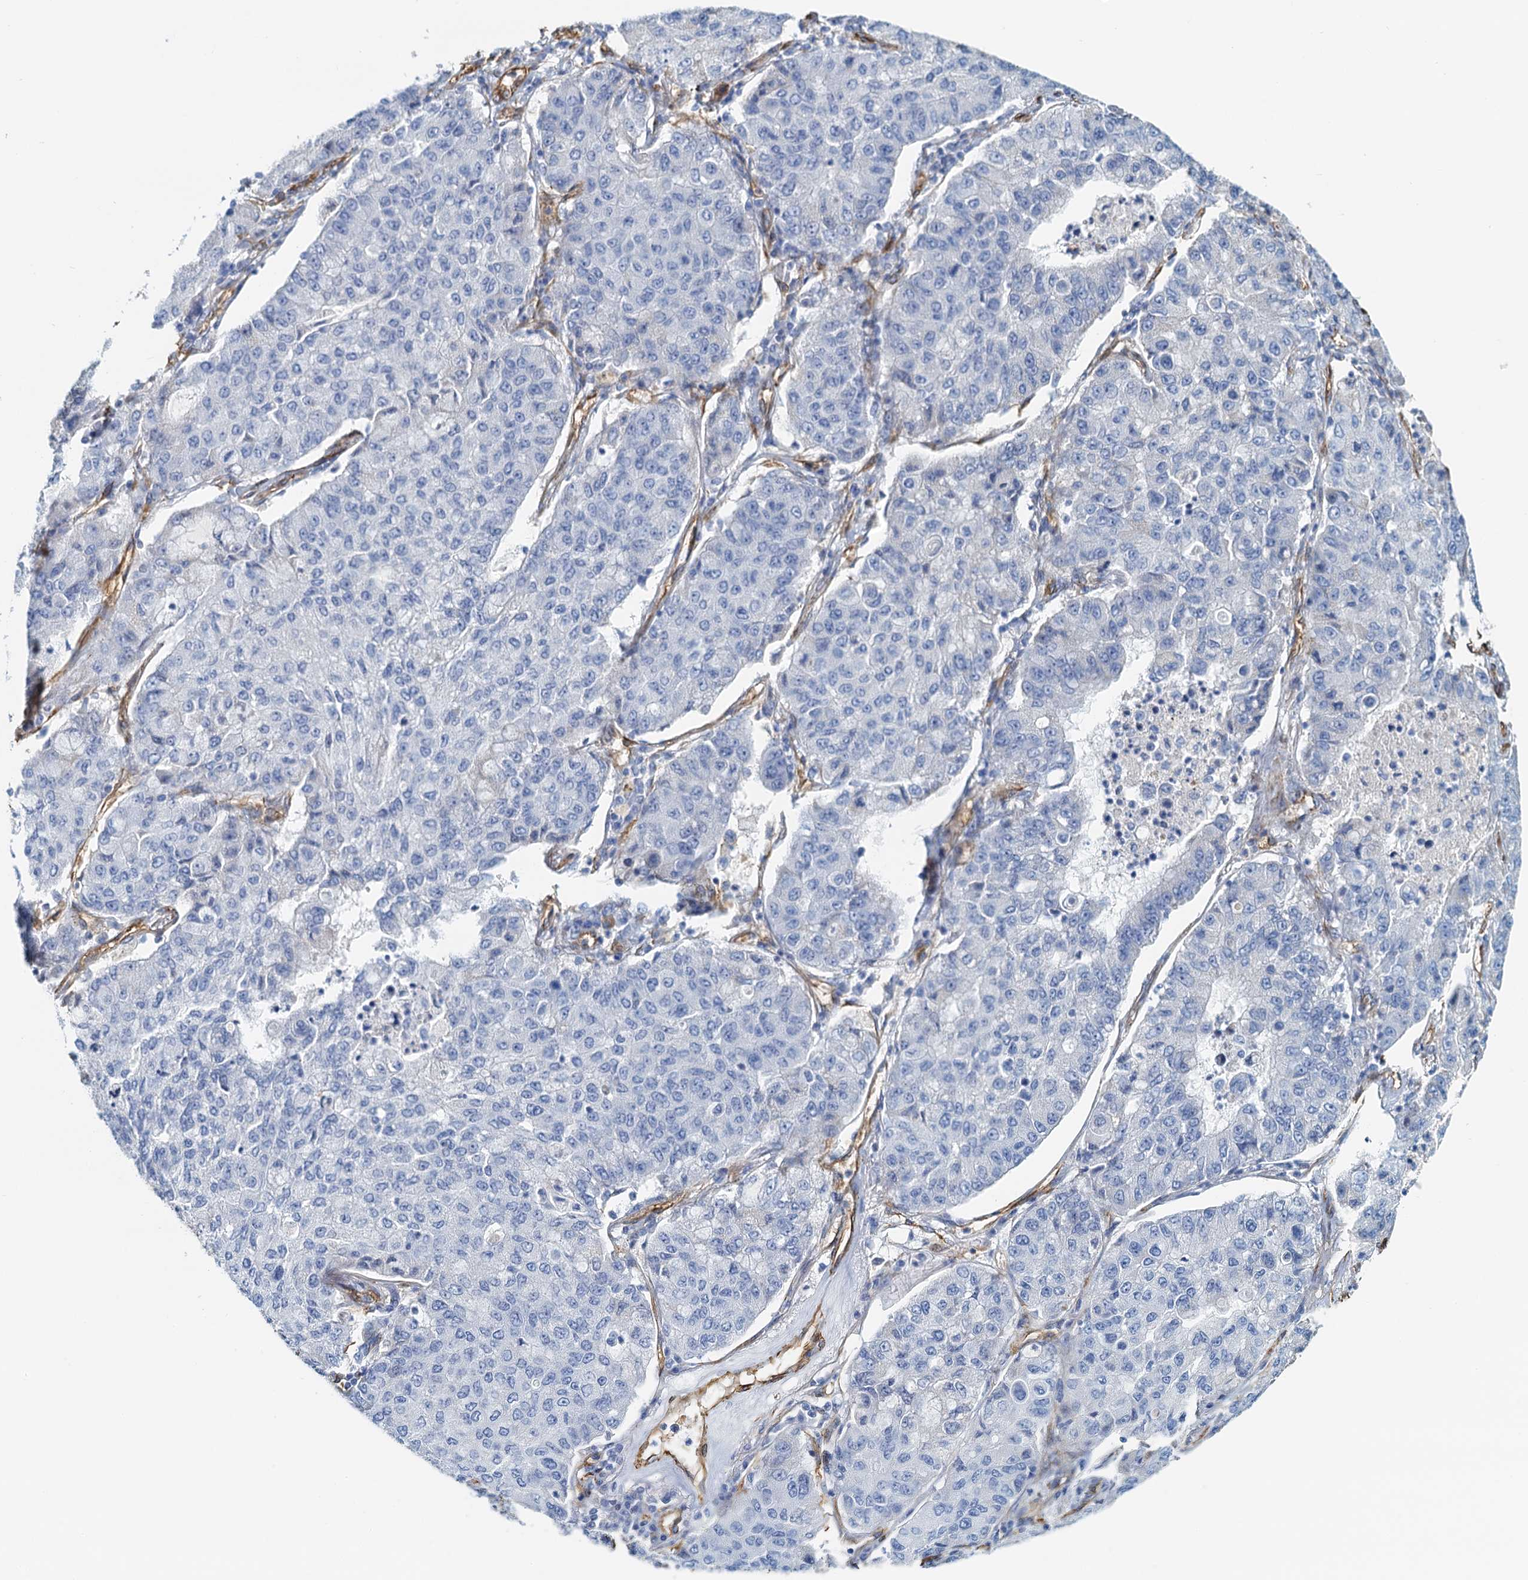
{"staining": {"intensity": "negative", "quantity": "none", "location": "none"}, "tissue": "lung cancer", "cell_type": "Tumor cells", "image_type": "cancer", "snomed": [{"axis": "morphology", "description": "Squamous cell carcinoma, NOS"}, {"axis": "topography", "description": "Lung"}], "caption": "Human lung cancer (squamous cell carcinoma) stained for a protein using immunohistochemistry reveals no staining in tumor cells.", "gene": "DGKG", "patient": {"sex": "male", "age": 74}}